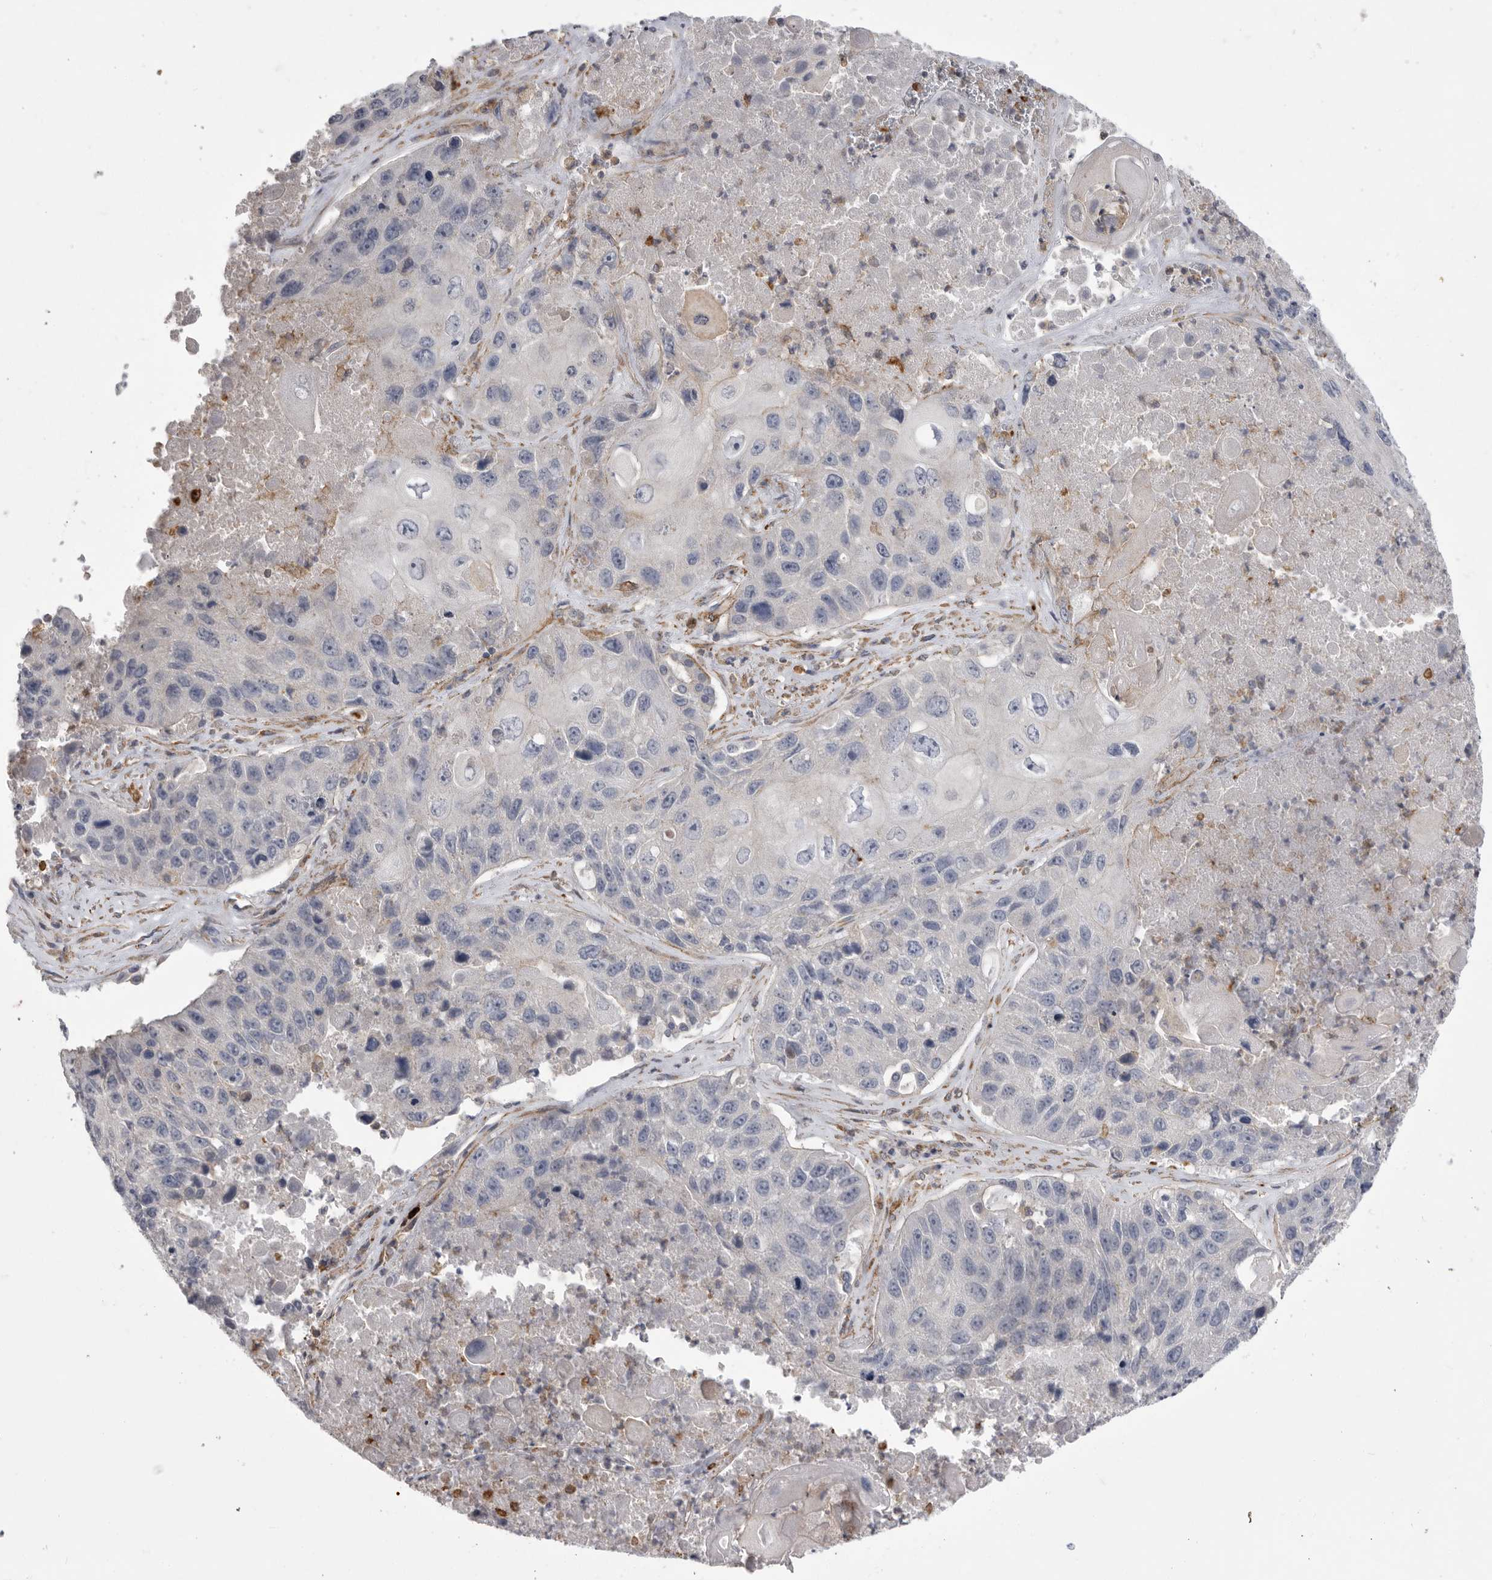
{"staining": {"intensity": "negative", "quantity": "none", "location": "none"}, "tissue": "lung cancer", "cell_type": "Tumor cells", "image_type": "cancer", "snomed": [{"axis": "morphology", "description": "Squamous cell carcinoma, NOS"}, {"axis": "topography", "description": "Lung"}], "caption": "An immunohistochemistry (IHC) image of squamous cell carcinoma (lung) is shown. There is no staining in tumor cells of squamous cell carcinoma (lung).", "gene": "SIGLEC10", "patient": {"sex": "male", "age": 61}}